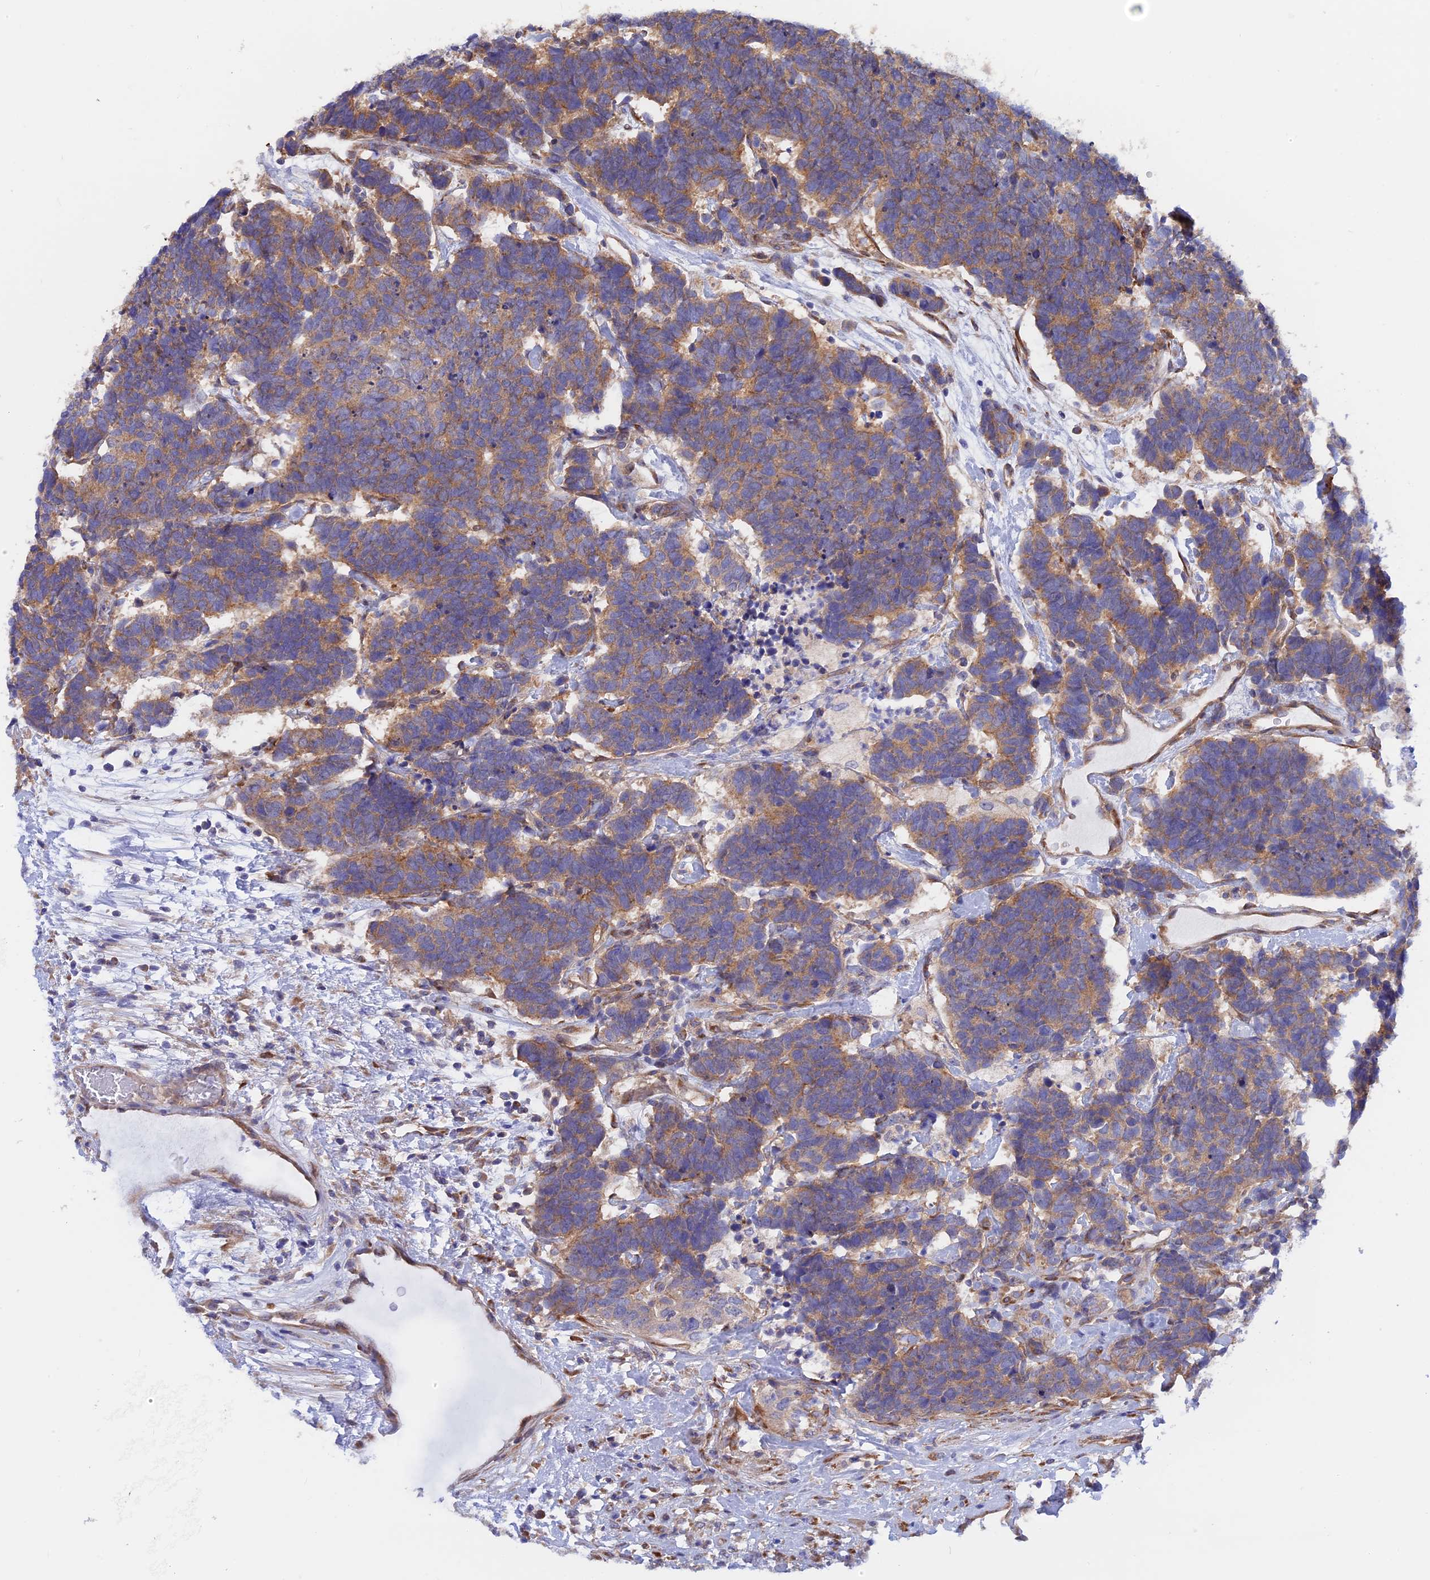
{"staining": {"intensity": "moderate", "quantity": ">75%", "location": "cytoplasmic/membranous"}, "tissue": "carcinoid", "cell_type": "Tumor cells", "image_type": "cancer", "snomed": [{"axis": "morphology", "description": "Carcinoma, NOS"}, {"axis": "morphology", "description": "Carcinoid, malignant, NOS"}, {"axis": "topography", "description": "Urinary bladder"}], "caption": "Immunohistochemical staining of human carcinoid (malignant) exhibits medium levels of moderate cytoplasmic/membranous protein positivity in approximately >75% of tumor cells.", "gene": "HYCC1", "patient": {"sex": "male", "age": 57}}